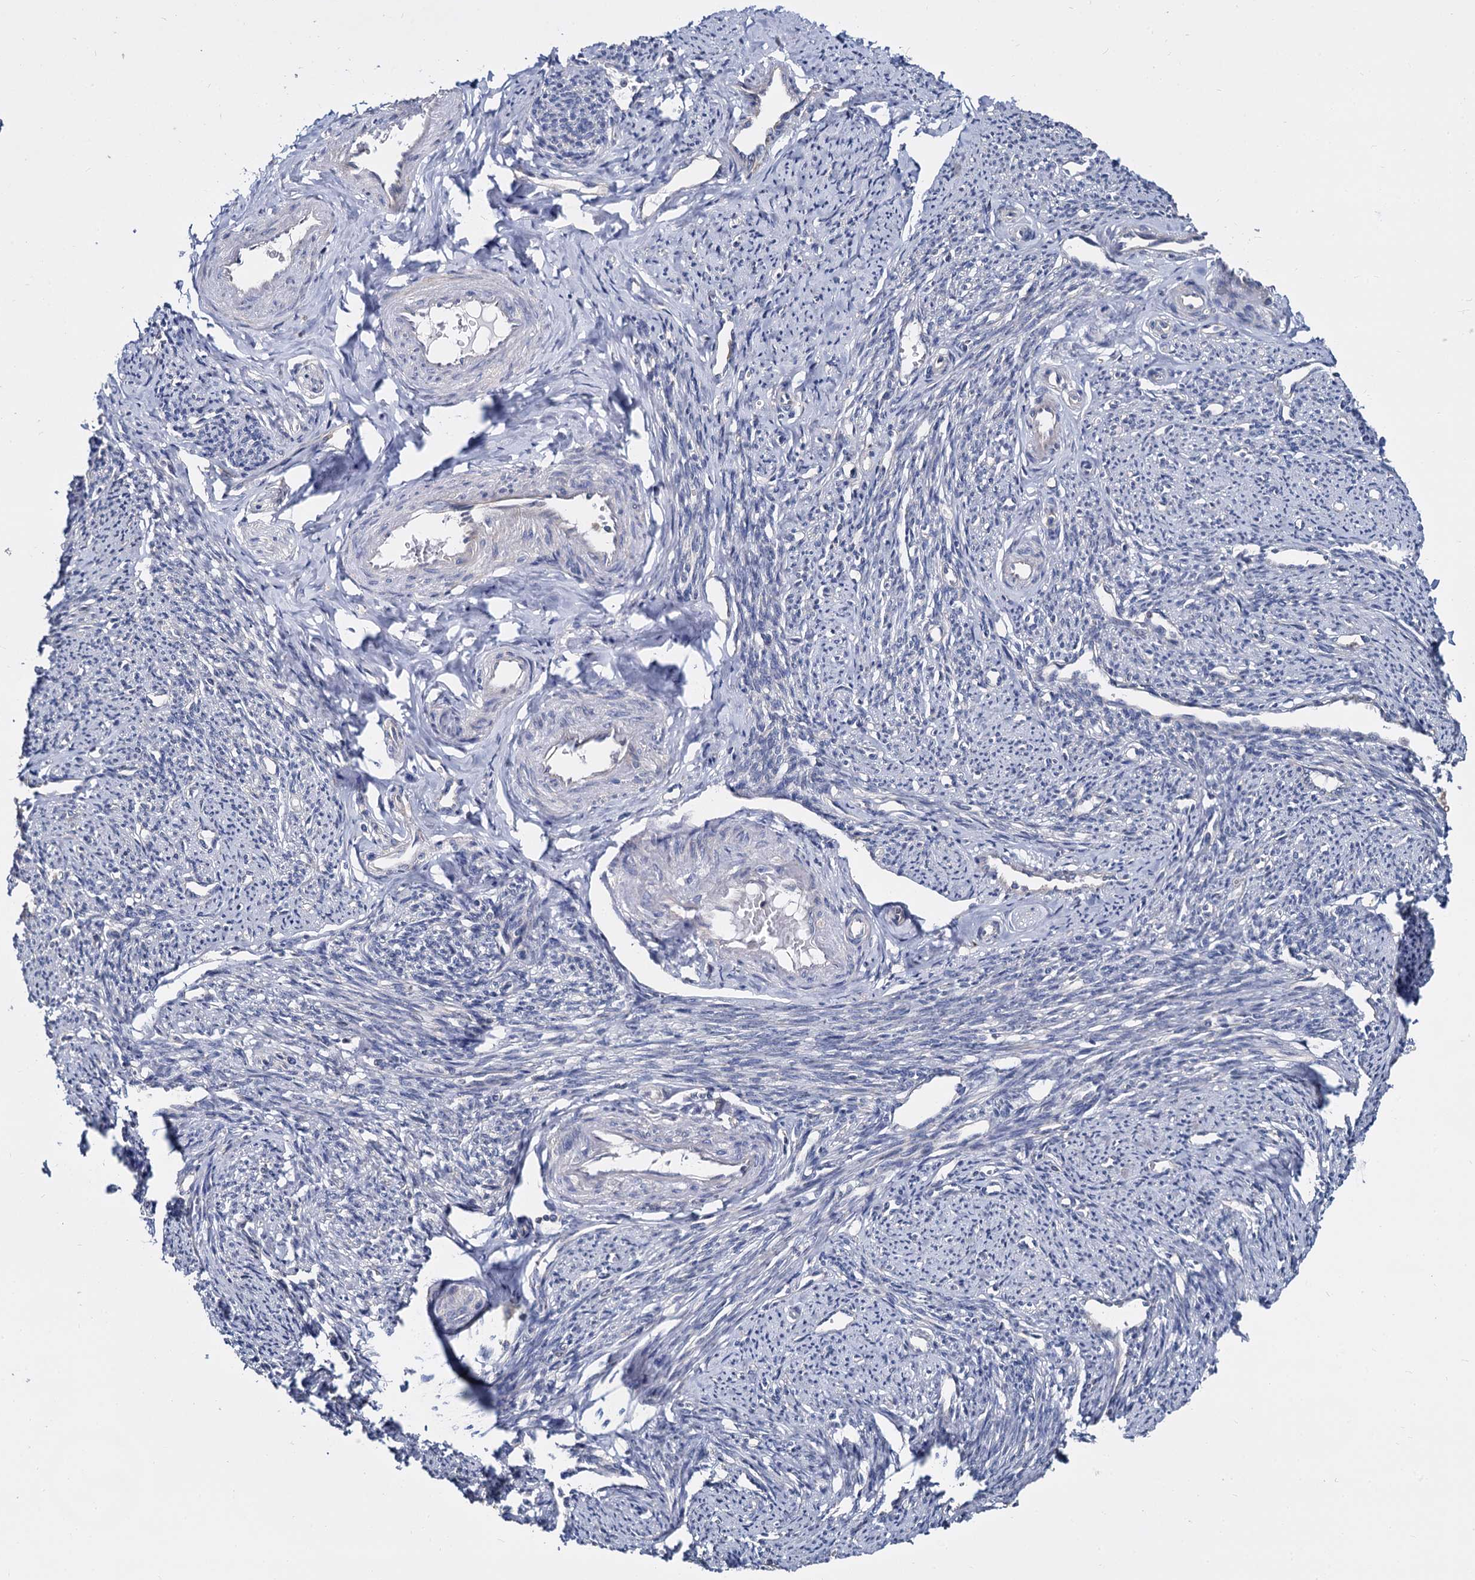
{"staining": {"intensity": "moderate", "quantity": "25%-75%", "location": "cytoplasmic/membranous"}, "tissue": "smooth muscle", "cell_type": "Smooth muscle cells", "image_type": "normal", "snomed": [{"axis": "morphology", "description": "Normal tissue, NOS"}, {"axis": "topography", "description": "Smooth muscle"}, {"axis": "topography", "description": "Uterus"}], "caption": "Protein staining of unremarkable smooth muscle exhibits moderate cytoplasmic/membranous staining in about 25%-75% of smooth muscle cells.", "gene": "ANKRD13A", "patient": {"sex": "female", "age": 59}}